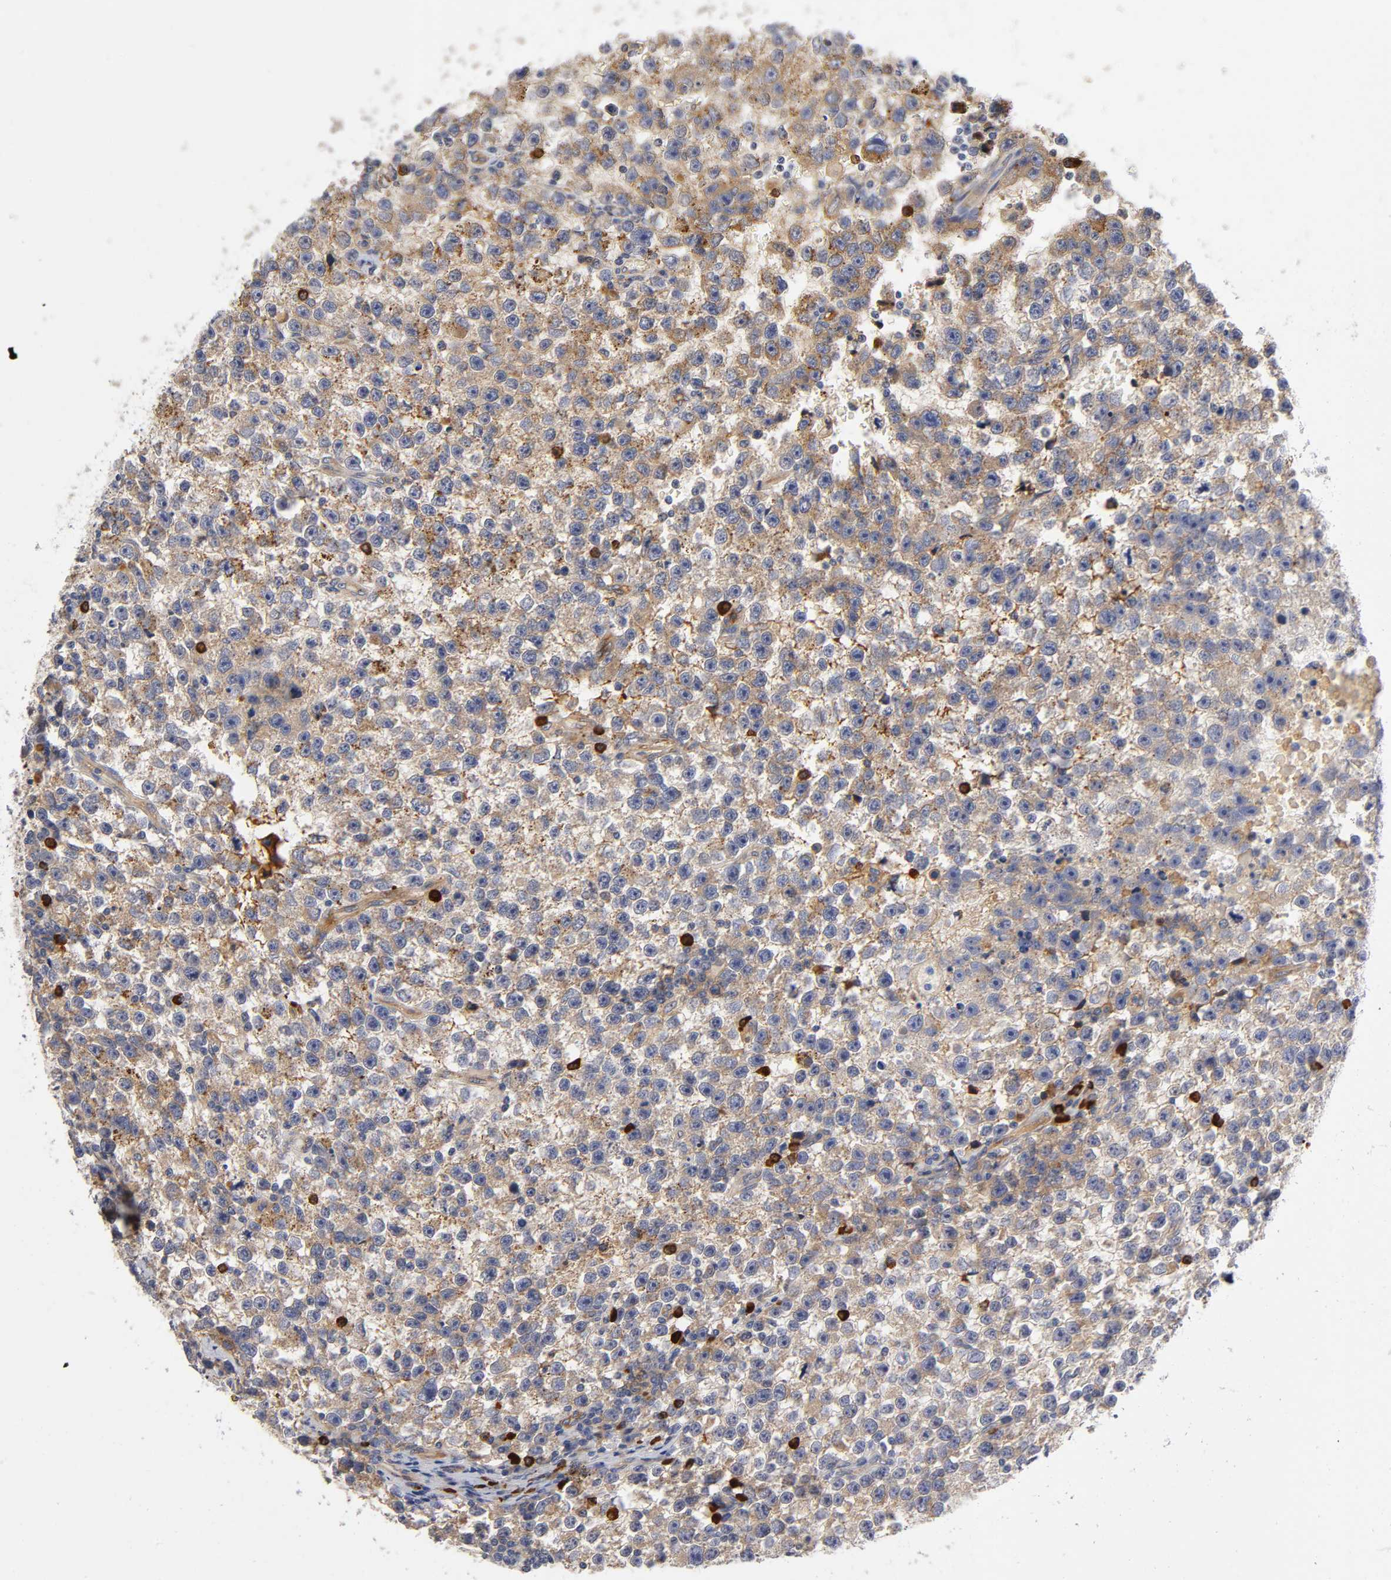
{"staining": {"intensity": "moderate", "quantity": "25%-75%", "location": "cytoplasmic/membranous"}, "tissue": "testis cancer", "cell_type": "Tumor cells", "image_type": "cancer", "snomed": [{"axis": "morphology", "description": "Seminoma, NOS"}, {"axis": "topography", "description": "Testis"}], "caption": "Seminoma (testis) stained with a brown dye reveals moderate cytoplasmic/membranous positive expression in approximately 25%-75% of tumor cells.", "gene": "NOVA1", "patient": {"sex": "male", "age": 33}}